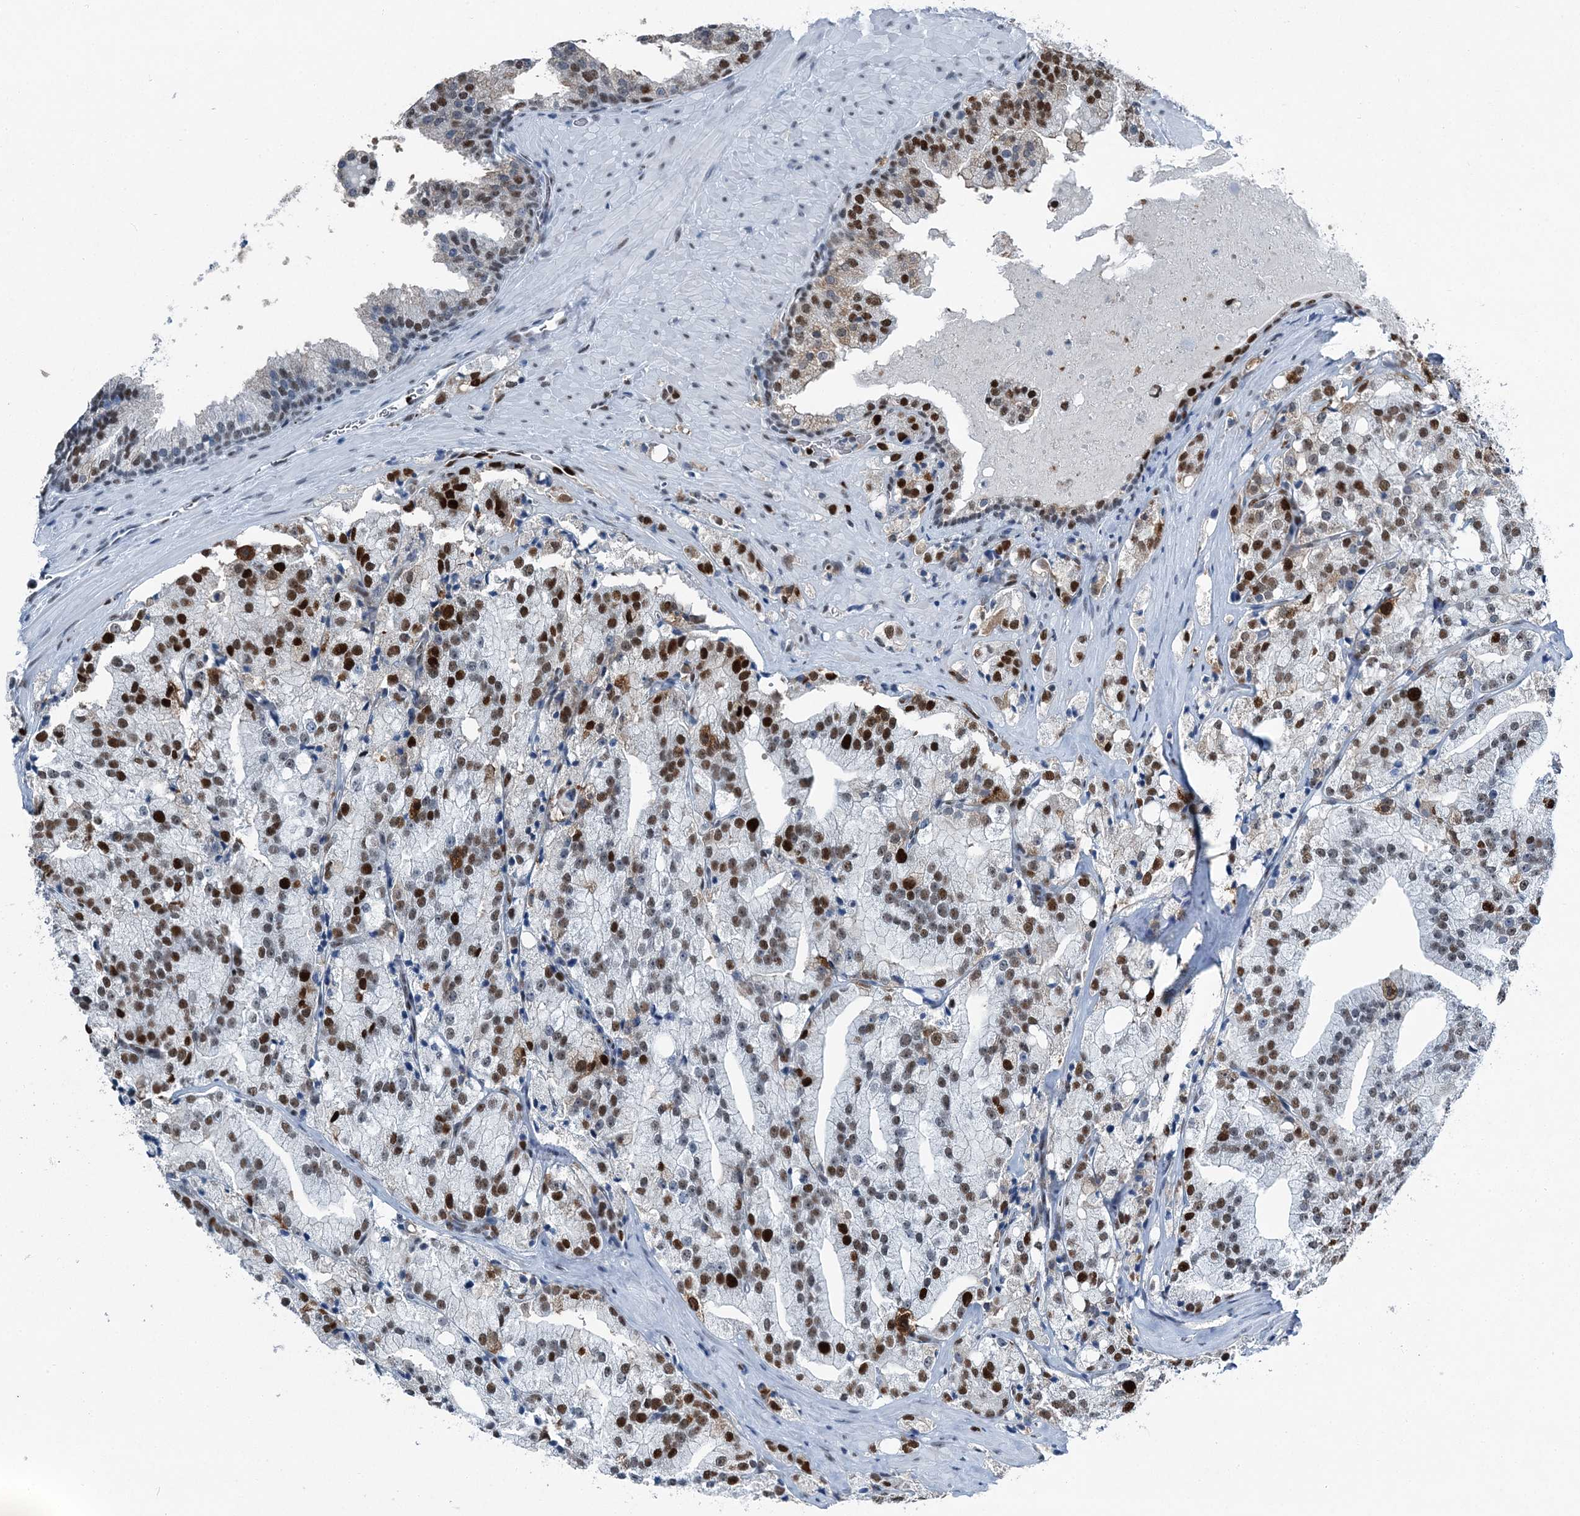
{"staining": {"intensity": "strong", "quantity": "25%-75%", "location": "nuclear"}, "tissue": "prostate cancer", "cell_type": "Tumor cells", "image_type": "cancer", "snomed": [{"axis": "morphology", "description": "Adenocarcinoma, High grade"}, {"axis": "topography", "description": "Prostate"}], "caption": "This is a micrograph of immunohistochemistry (IHC) staining of prostate cancer (adenocarcinoma (high-grade)), which shows strong positivity in the nuclear of tumor cells.", "gene": "HAT1", "patient": {"sex": "male", "age": 64}}